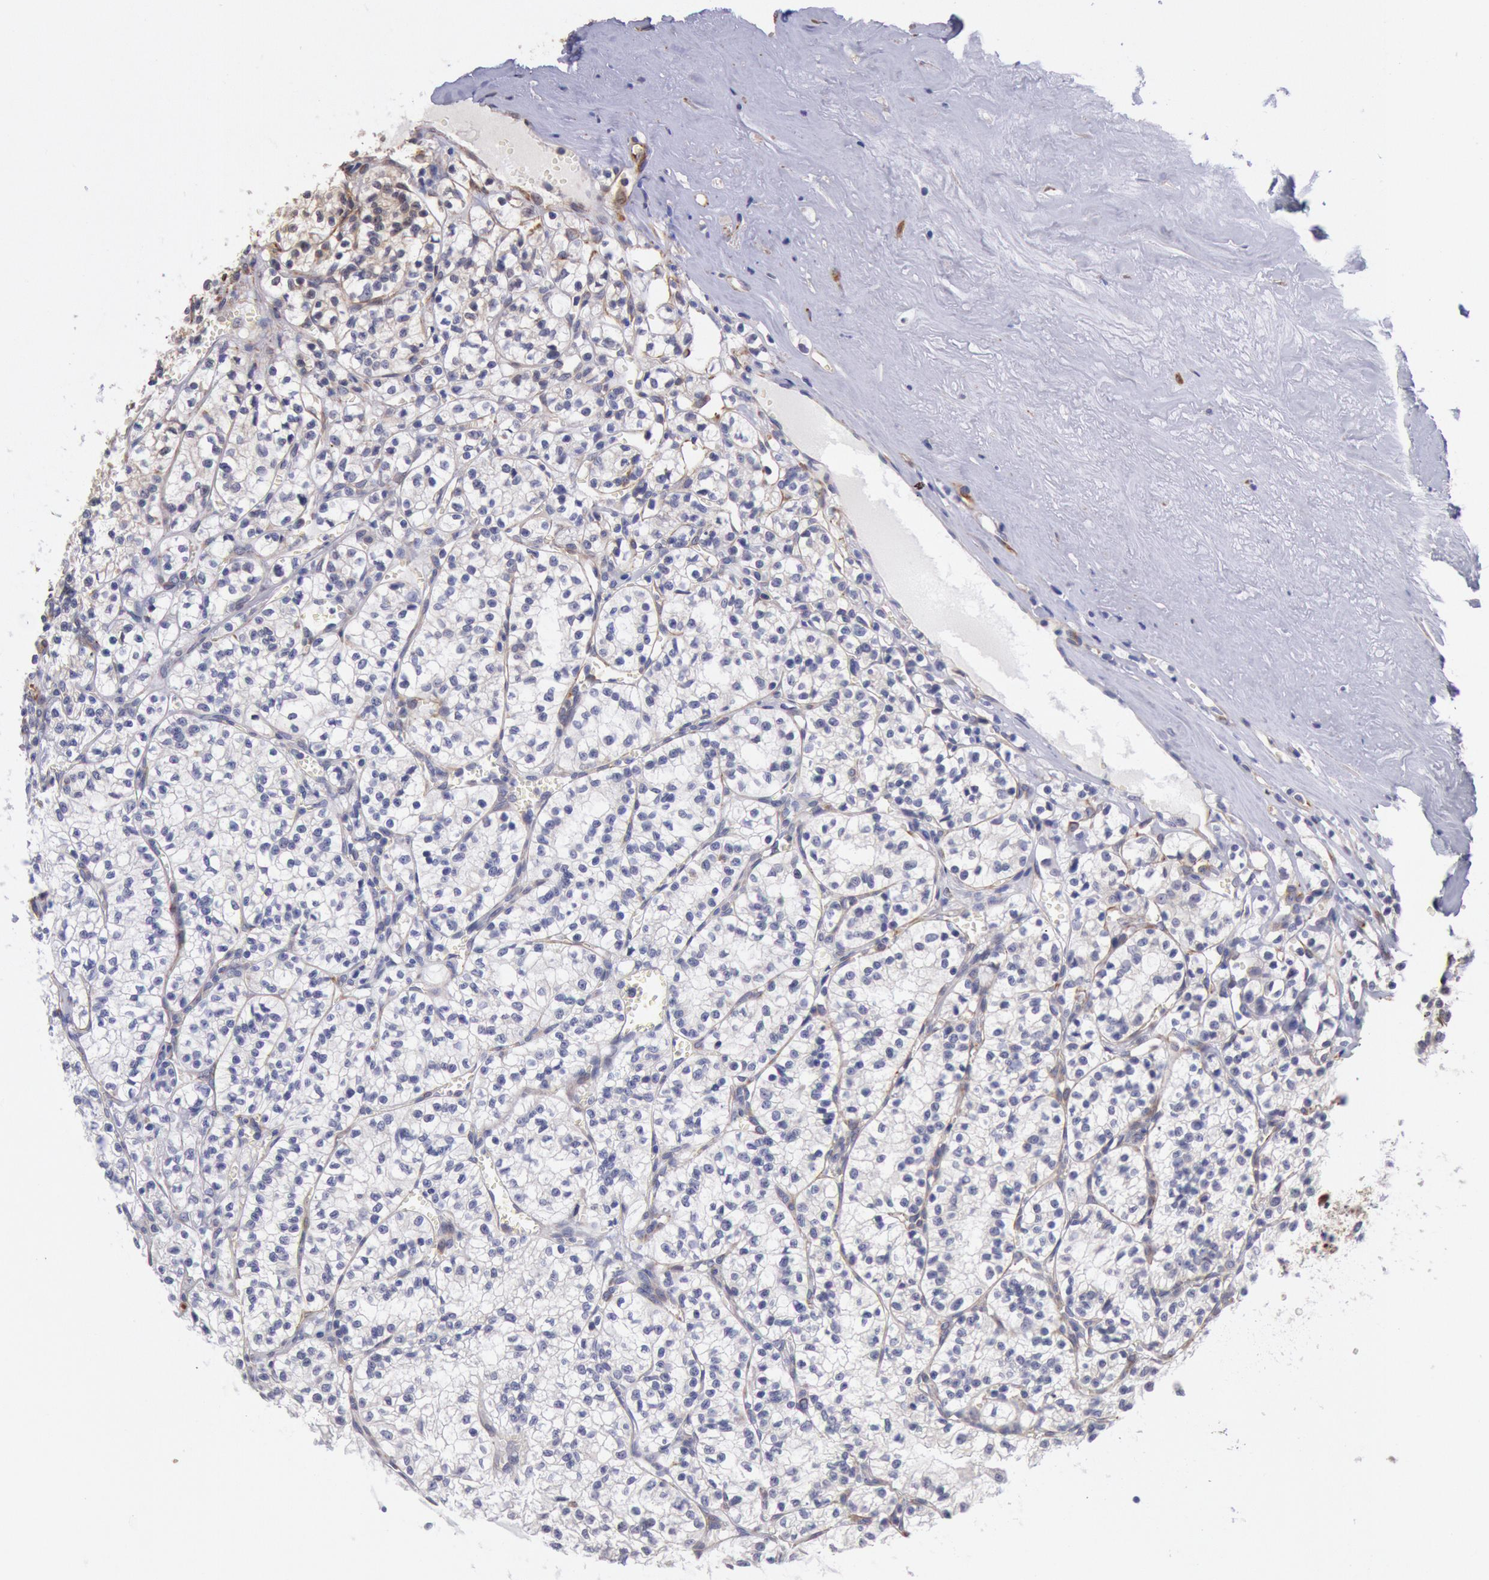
{"staining": {"intensity": "negative", "quantity": "none", "location": "none"}, "tissue": "renal cancer", "cell_type": "Tumor cells", "image_type": "cancer", "snomed": [{"axis": "morphology", "description": "Adenocarcinoma, NOS"}, {"axis": "topography", "description": "Kidney"}], "caption": "This micrograph is of renal cancer stained with immunohistochemistry to label a protein in brown with the nuclei are counter-stained blue. There is no positivity in tumor cells.", "gene": "DRG1", "patient": {"sex": "male", "age": 61}}